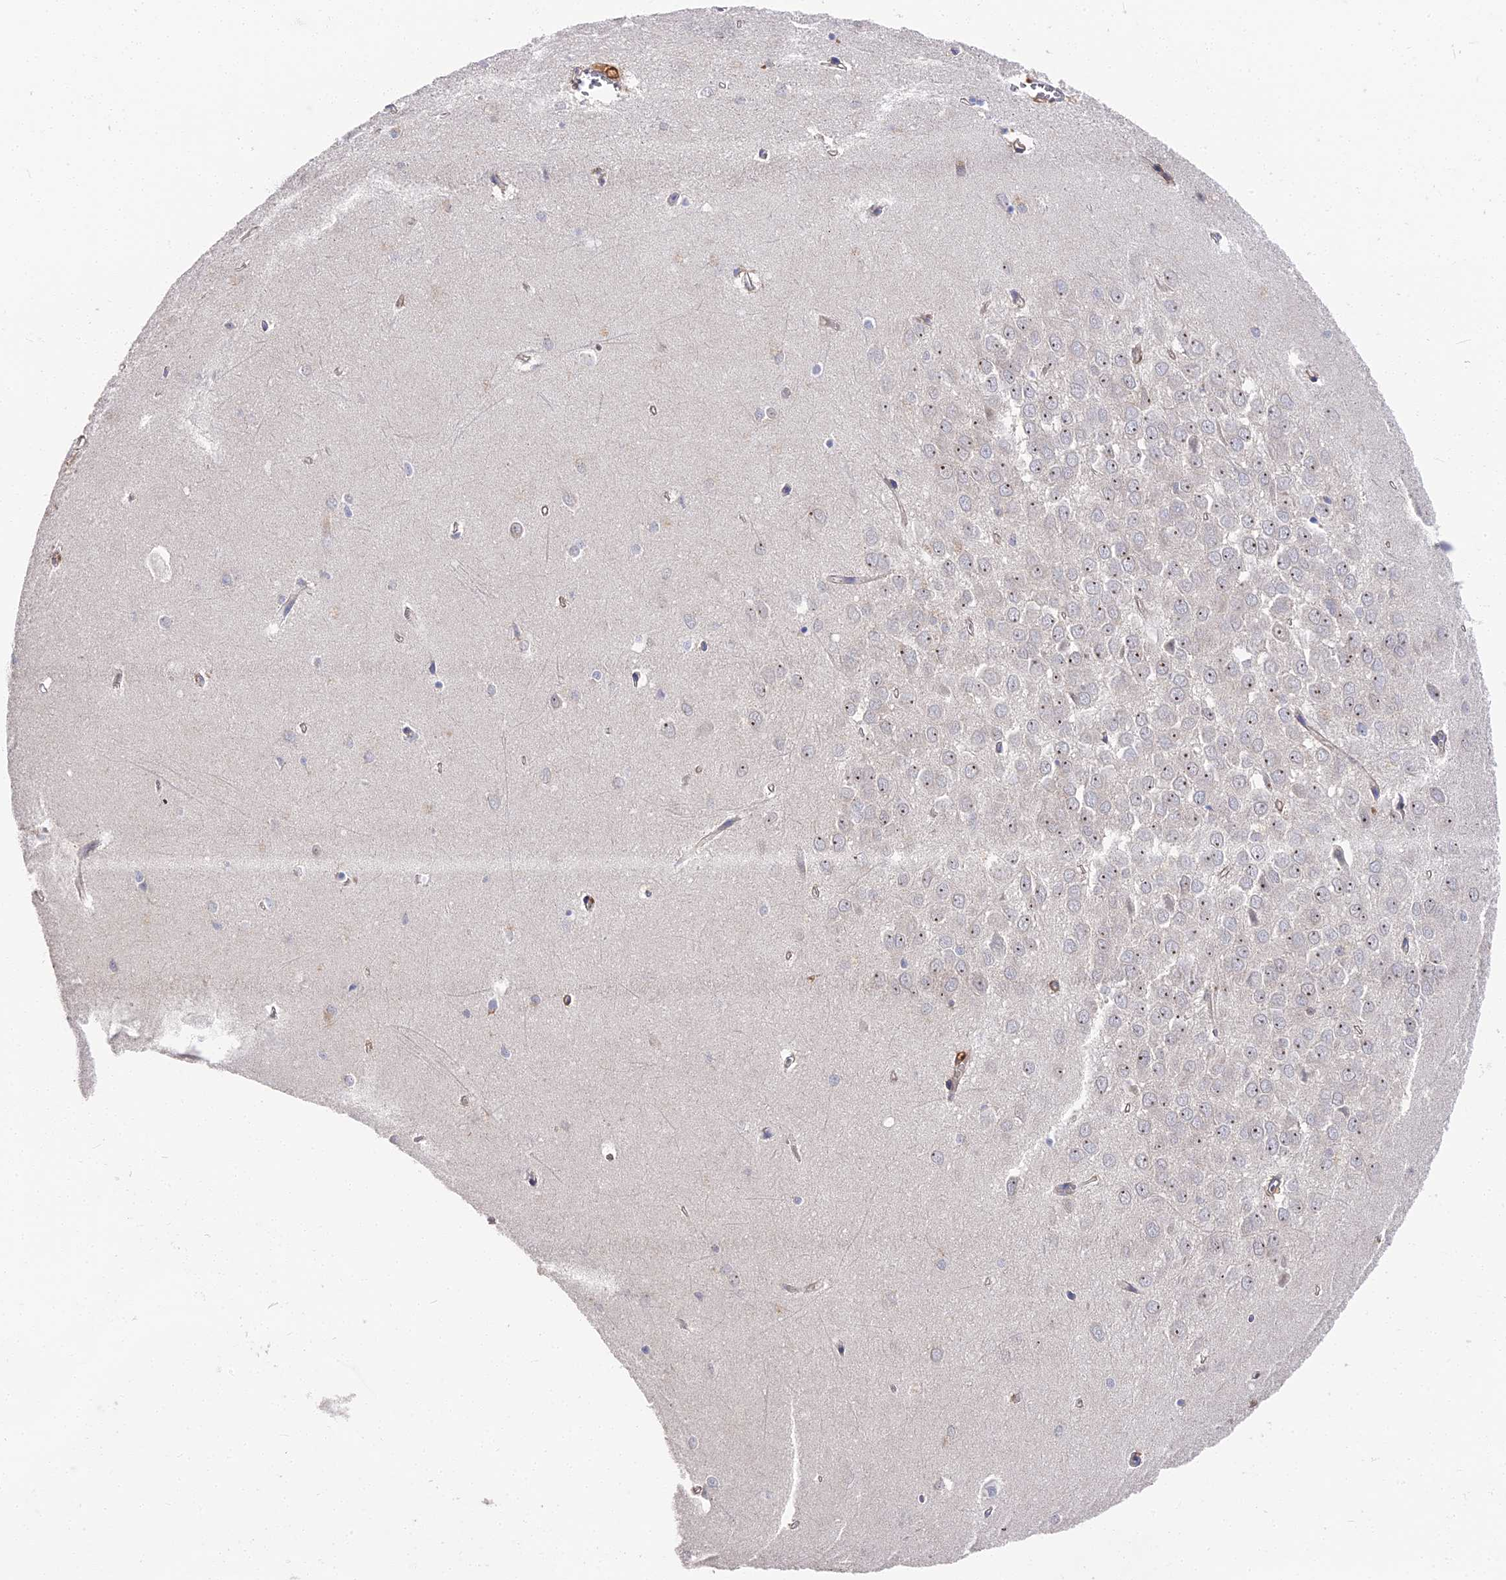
{"staining": {"intensity": "negative", "quantity": "none", "location": "none"}, "tissue": "hippocampus", "cell_type": "Glial cells", "image_type": "normal", "snomed": [{"axis": "morphology", "description": "Normal tissue, NOS"}, {"axis": "topography", "description": "Hippocampus"}], "caption": "This is a histopathology image of immunohistochemistry (IHC) staining of benign hippocampus, which shows no positivity in glial cells. (DAB immunohistochemistry (IHC) with hematoxylin counter stain).", "gene": "CCDC113", "patient": {"sex": "female", "age": 64}}